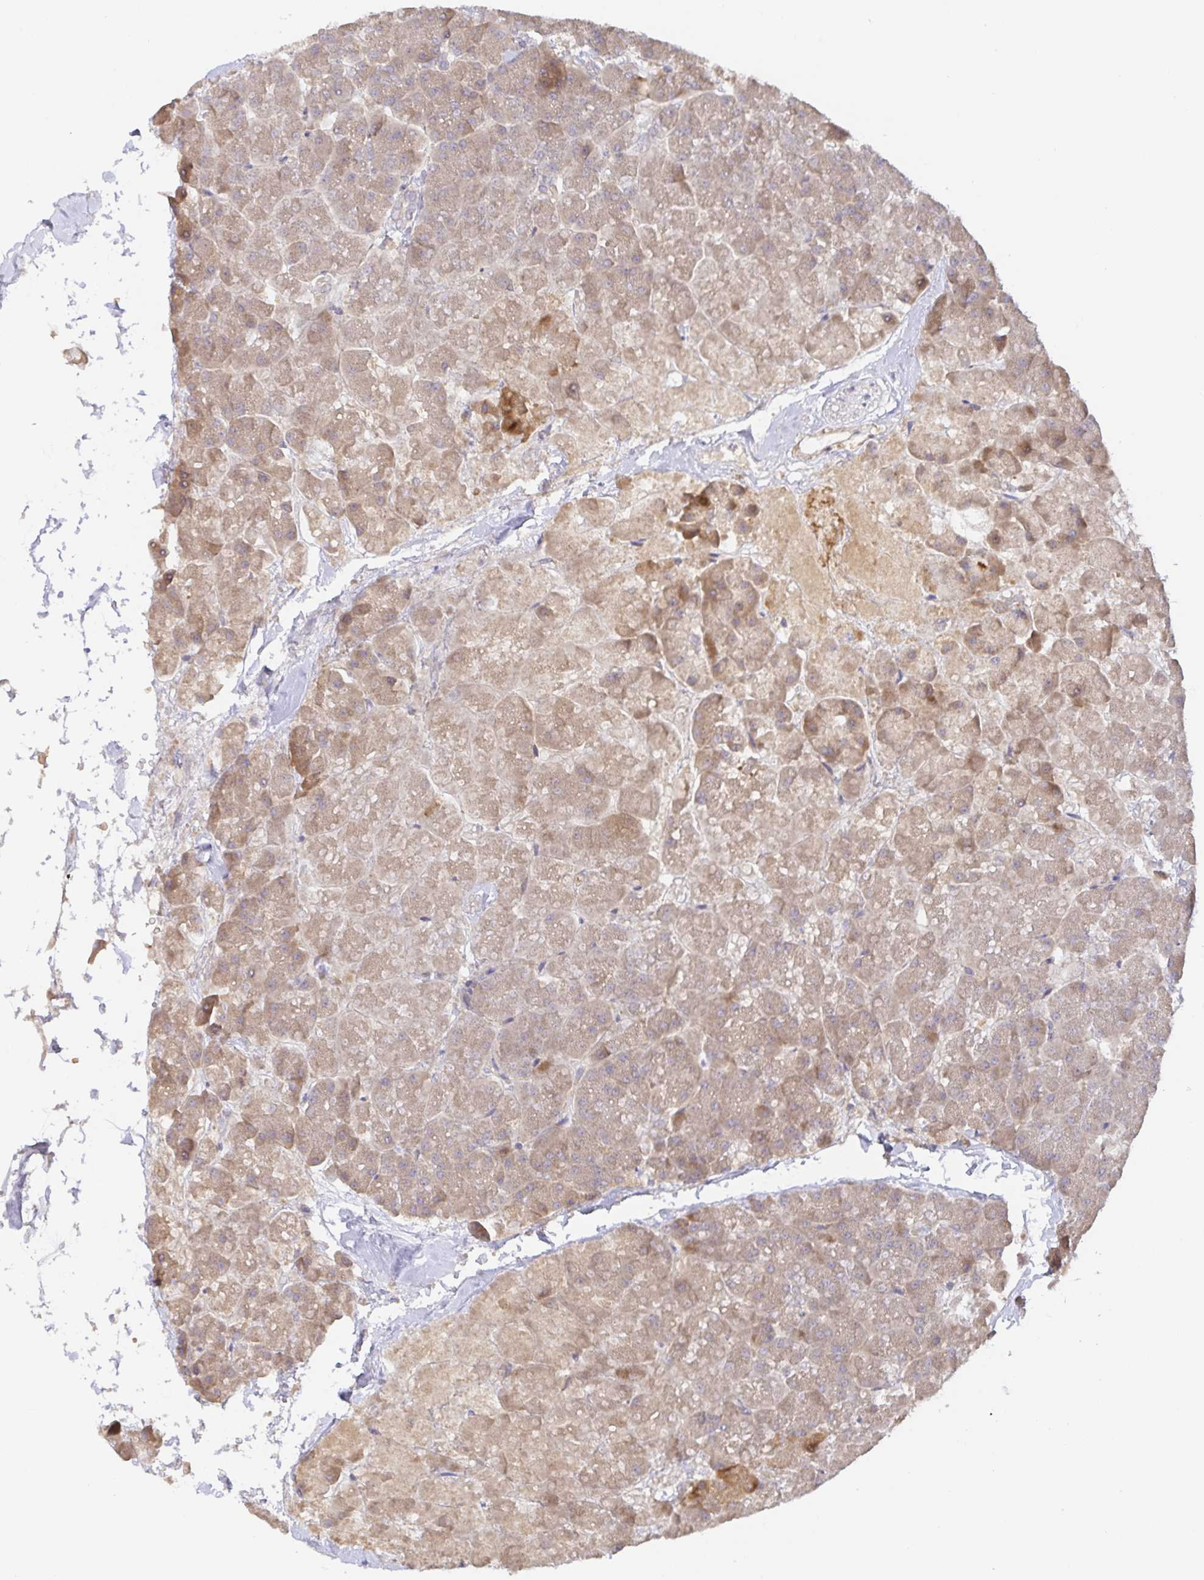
{"staining": {"intensity": "moderate", "quantity": ">75%", "location": "cytoplasmic/membranous"}, "tissue": "pancreas", "cell_type": "Exocrine glandular cells", "image_type": "normal", "snomed": [{"axis": "morphology", "description": "Normal tissue, NOS"}, {"axis": "topography", "description": "Pancreas"}, {"axis": "topography", "description": "Peripheral nerve tissue"}], "caption": "Immunohistochemistry histopathology image of benign pancreas: human pancreas stained using immunohistochemistry demonstrates medium levels of moderate protein expression localized specifically in the cytoplasmic/membranous of exocrine glandular cells, appearing as a cytoplasmic/membranous brown color.", "gene": "ZDHHC11B", "patient": {"sex": "male", "age": 54}}